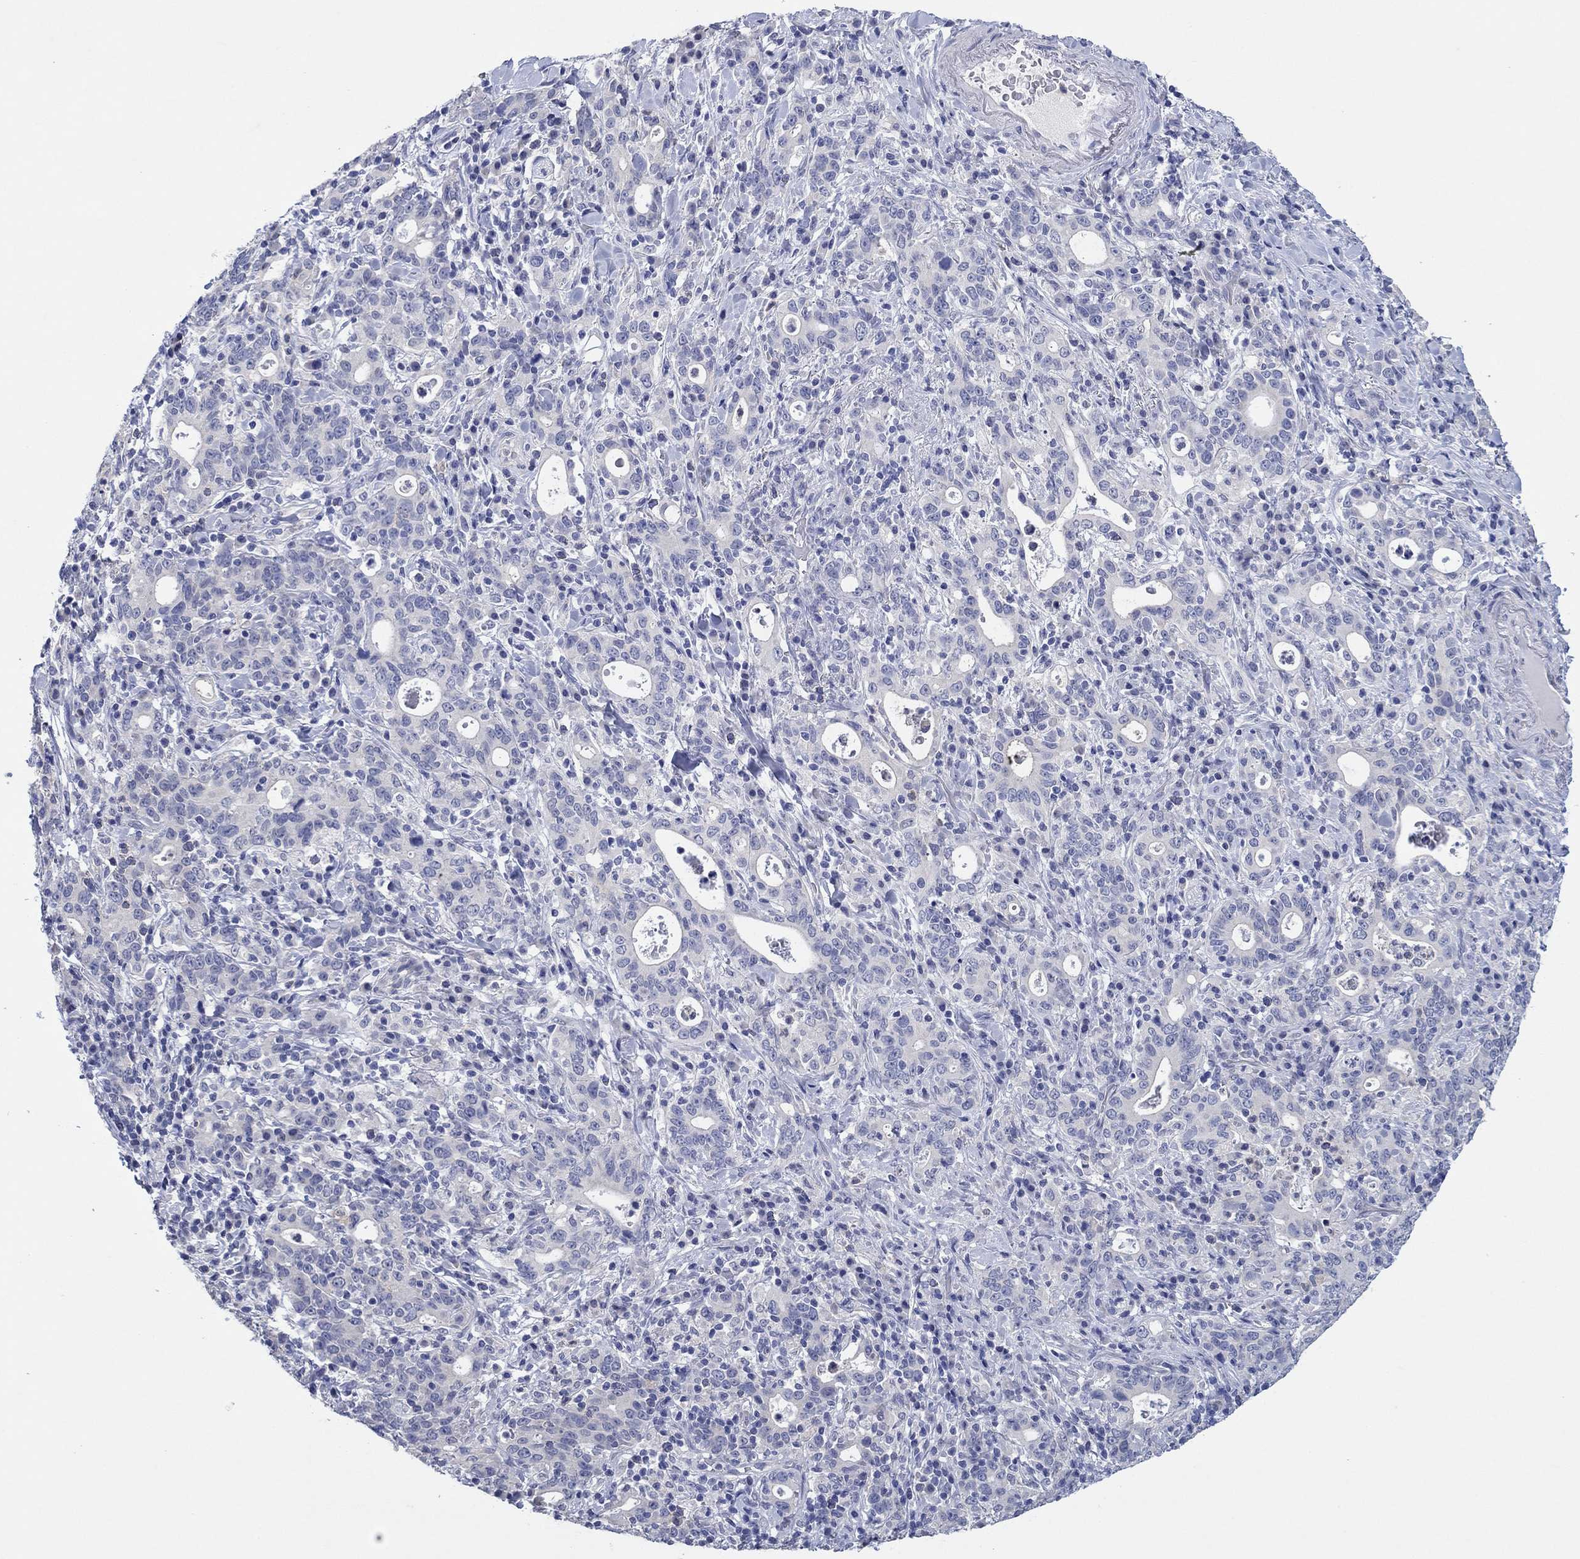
{"staining": {"intensity": "negative", "quantity": "none", "location": "none"}, "tissue": "stomach cancer", "cell_type": "Tumor cells", "image_type": "cancer", "snomed": [{"axis": "morphology", "description": "Adenocarcinoma, NOS"}, {"axis": "topography", "description": "Stomach"}], "caption": "DAB (3,3'-diaminobenzidine) immunohistochemical staining of human stomach adenocarcinoma shows no significant positivity in tumor cells.", "gene": "HDC", "patient": {"sex": "male", "age": 79}}